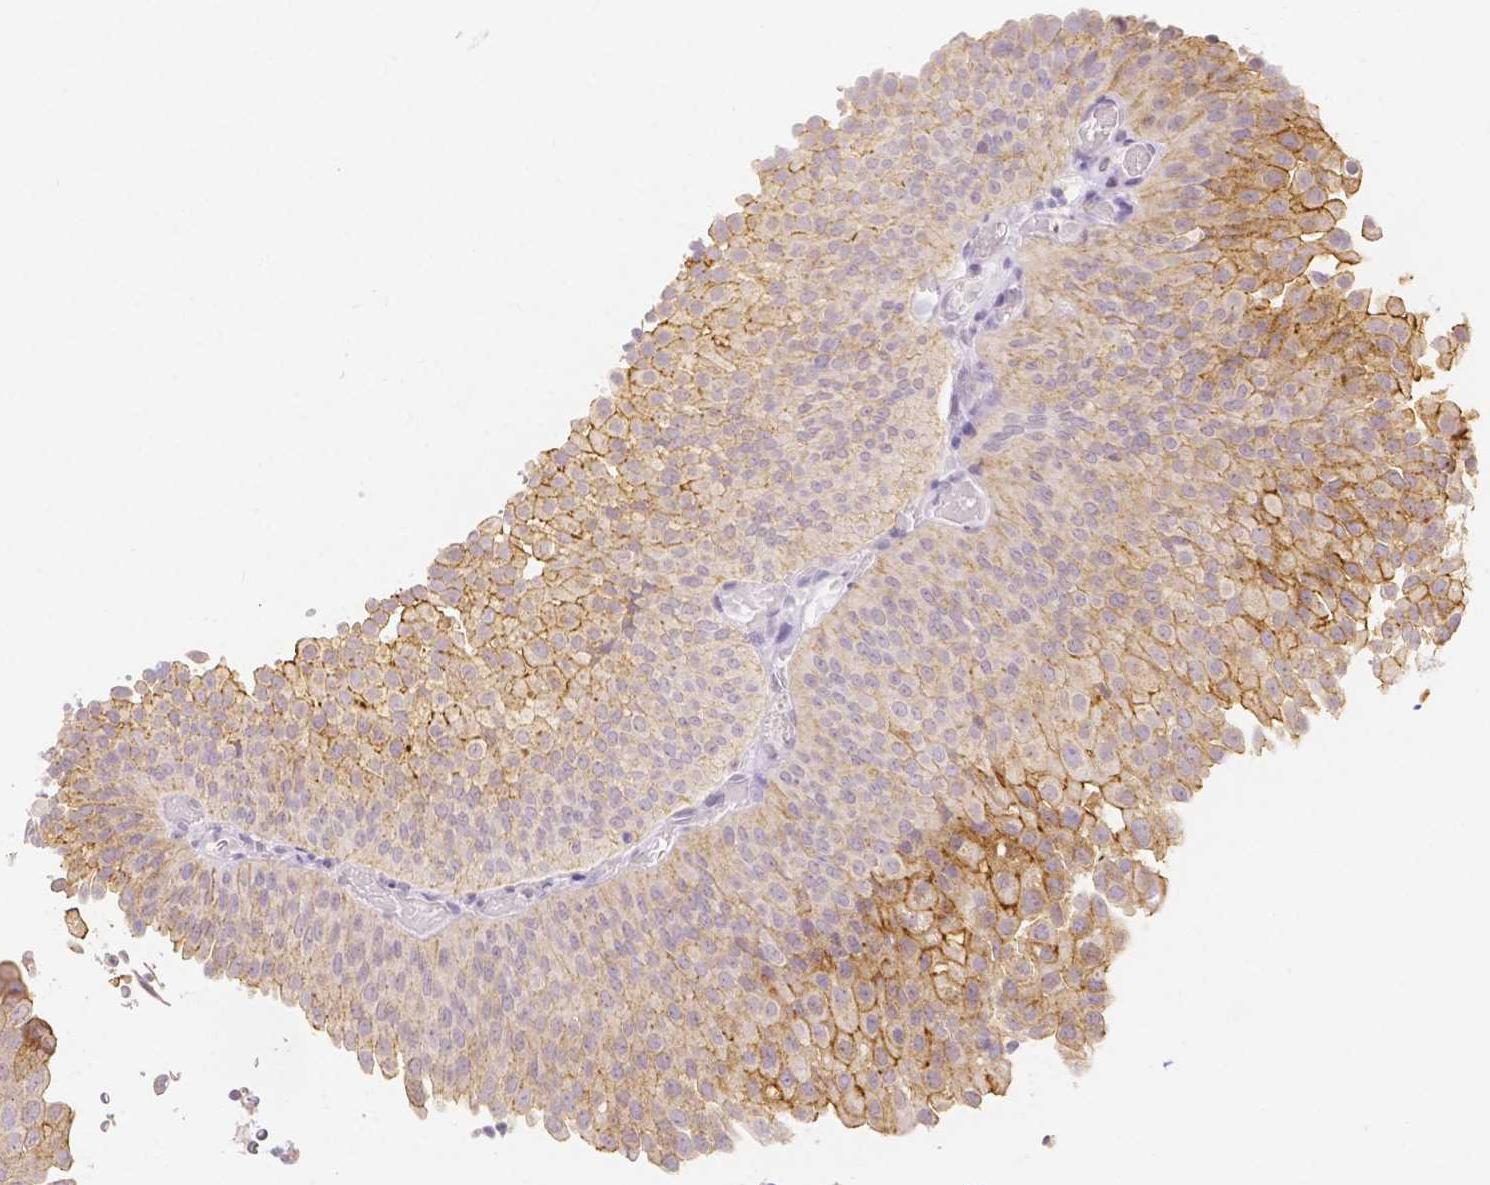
{"staining": {"intensity": "moderate", "quantity": "<25%", "location": "cytoplasmic/membranous"}, "tissue": "urothelial cancer", "cell_type": "Tumor cells", "image_type": "cancer", "snomed": [{"axis": "morphology", "description": "Urothelial carcinoma, NOS"}, {"axis": "topography", "description": "Urinary bladder"}], "caption": "IHC staining of transitional cell carcinoma, which demonstrates low levels of moderate cytoplasmic/membranous expression in approximately <25% of tumor cells indicating moderate cytoplasmic/membranous protein staining. The staining was performed using DAB (3,3'-diaminobenzidine) (brown) for protein detection and nuclei were counterstained in hematoxylin (blue).", "gene": "OCLN", "patient": {"sex": "male", "age": 62}}